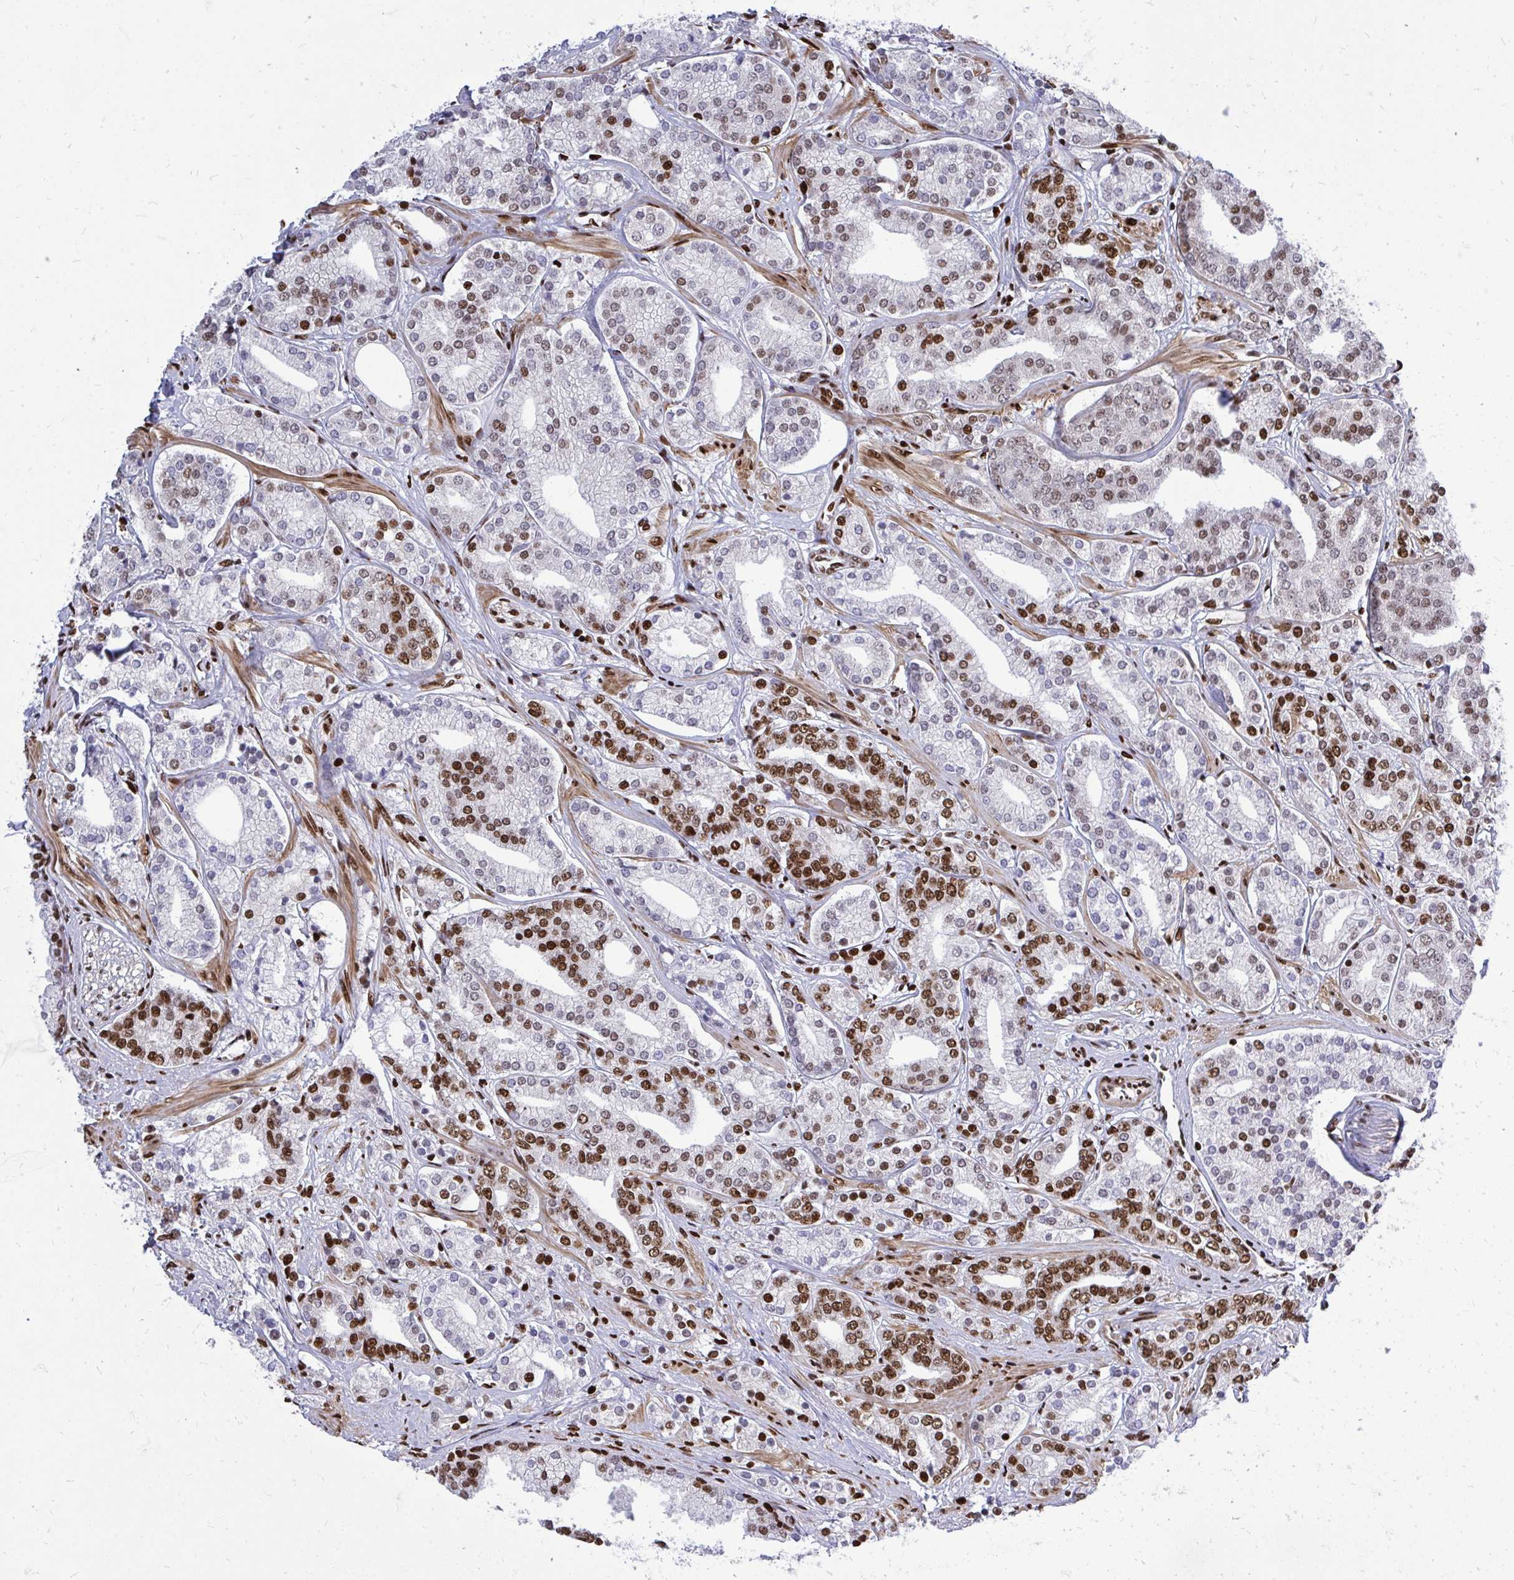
{"staining": {"intensity": "strong", "quantity": "25%-75%", "location": "nuclear"}, "tissue": "prostate cancer", "cell_type": "Tumor cells", "image_type": "cancer", "snomed": [{"axis": "morphology", "description": "Adenocarcinoma, High grade"}, {"axis": "topography", "description": "Prostate"}], "caption": "Tumor cells display strong nuclear positivity in approximately 25%-75% of cells in prostate cancer (high-grade adenocarcinoma).", "gene": "TBL1Y", "patient": {"sex": "male", "age": 58}}